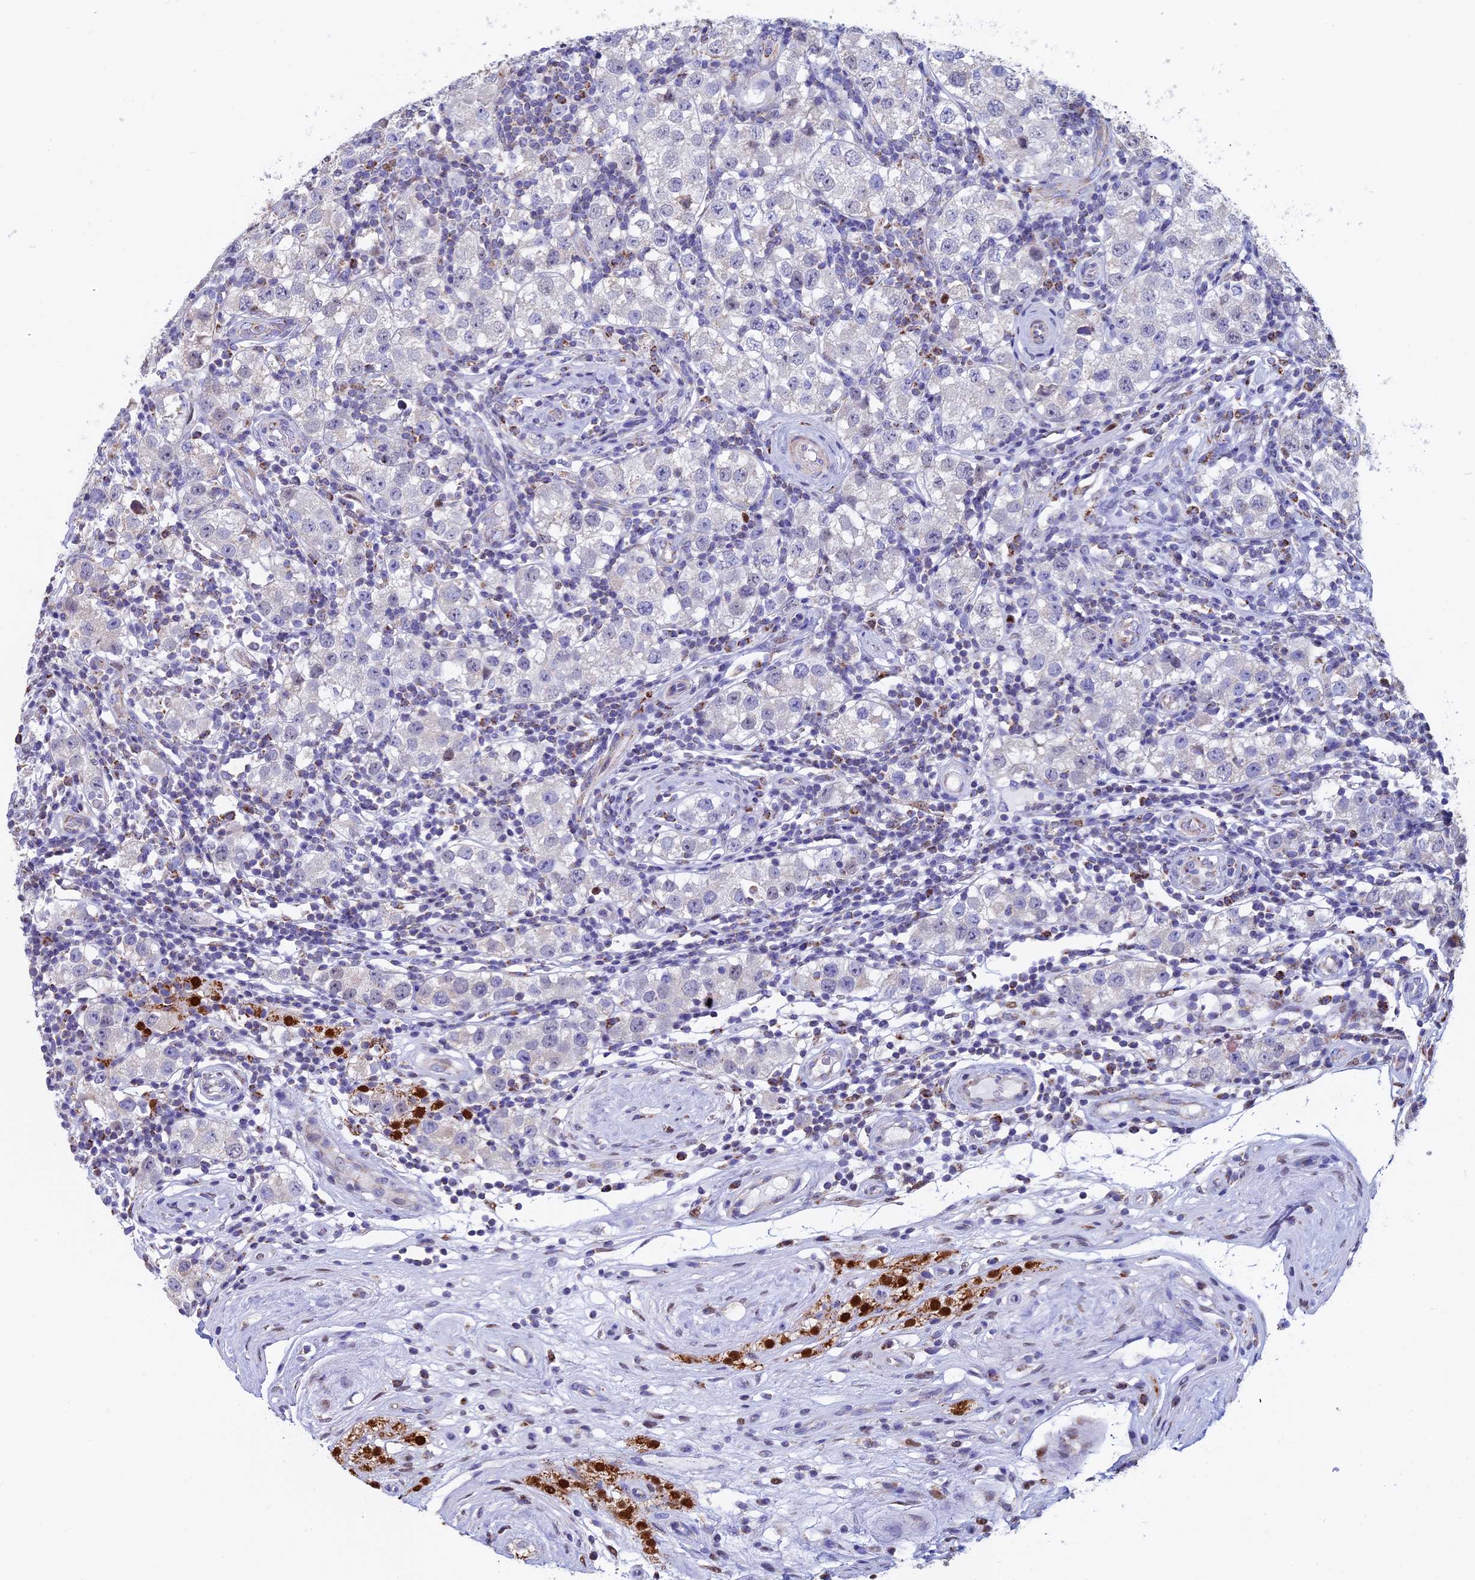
{"staining": {"intensity": "negative", "quantity": "none", "location": "none"}, "tissue": "testis cancer", "cell_type": "Tumor cells", "image_type": "cancer", "snomed": [{"axis": "morphology", "description": "Seminoma, NOS"}, {"axis": "topography", "description": "Testis"}], "caption": "Immunohistochemical staining of testis cancer (seminoma) shows no significant positivity in tumor cells.", "gene": "ACSS1", "patient": {"sex": "male", "age": 34}}